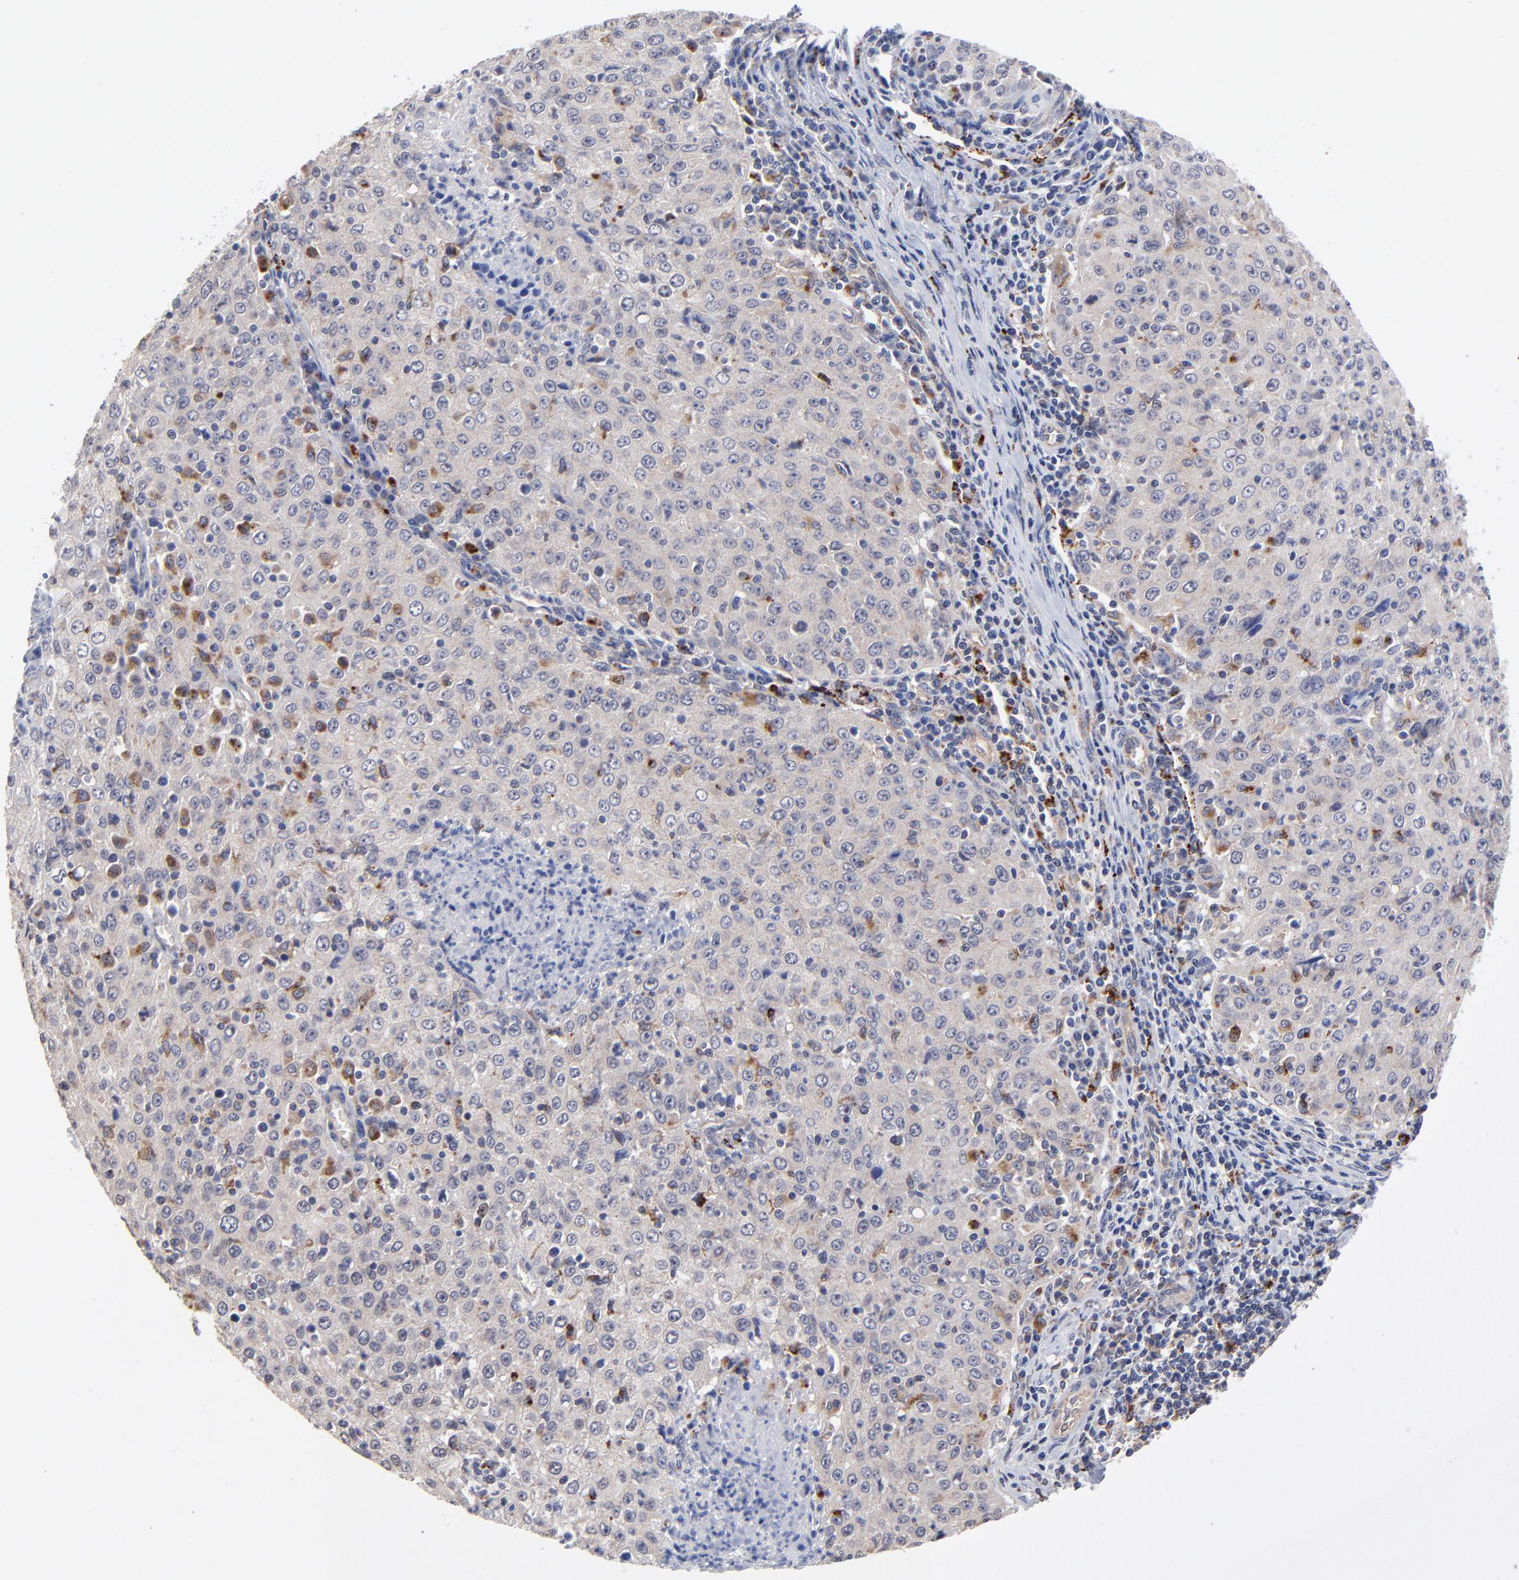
{"staining": {"intensity": "moderate", "quantity": "<25%", "location": "cytoplasmic/membranous"}, "tissue": "cervical cancer", "cell_type": "Tumor cells", "image_type": "cancer", "snomed": [{"axis": "morphology", "description": "Squamous cell carcinoma, NOS"}, {"axis": "topography", "description": "Cervix"}], "caption": "There is low levels of moderate cytoplasmic/membranous expression in tumor cells of squamous cell carcinoma (cervical), as demonstrated by immunohistochemical staining (brown color).", "gene": "PDE4B", "patient": {"sex": "female", "age": 27}}